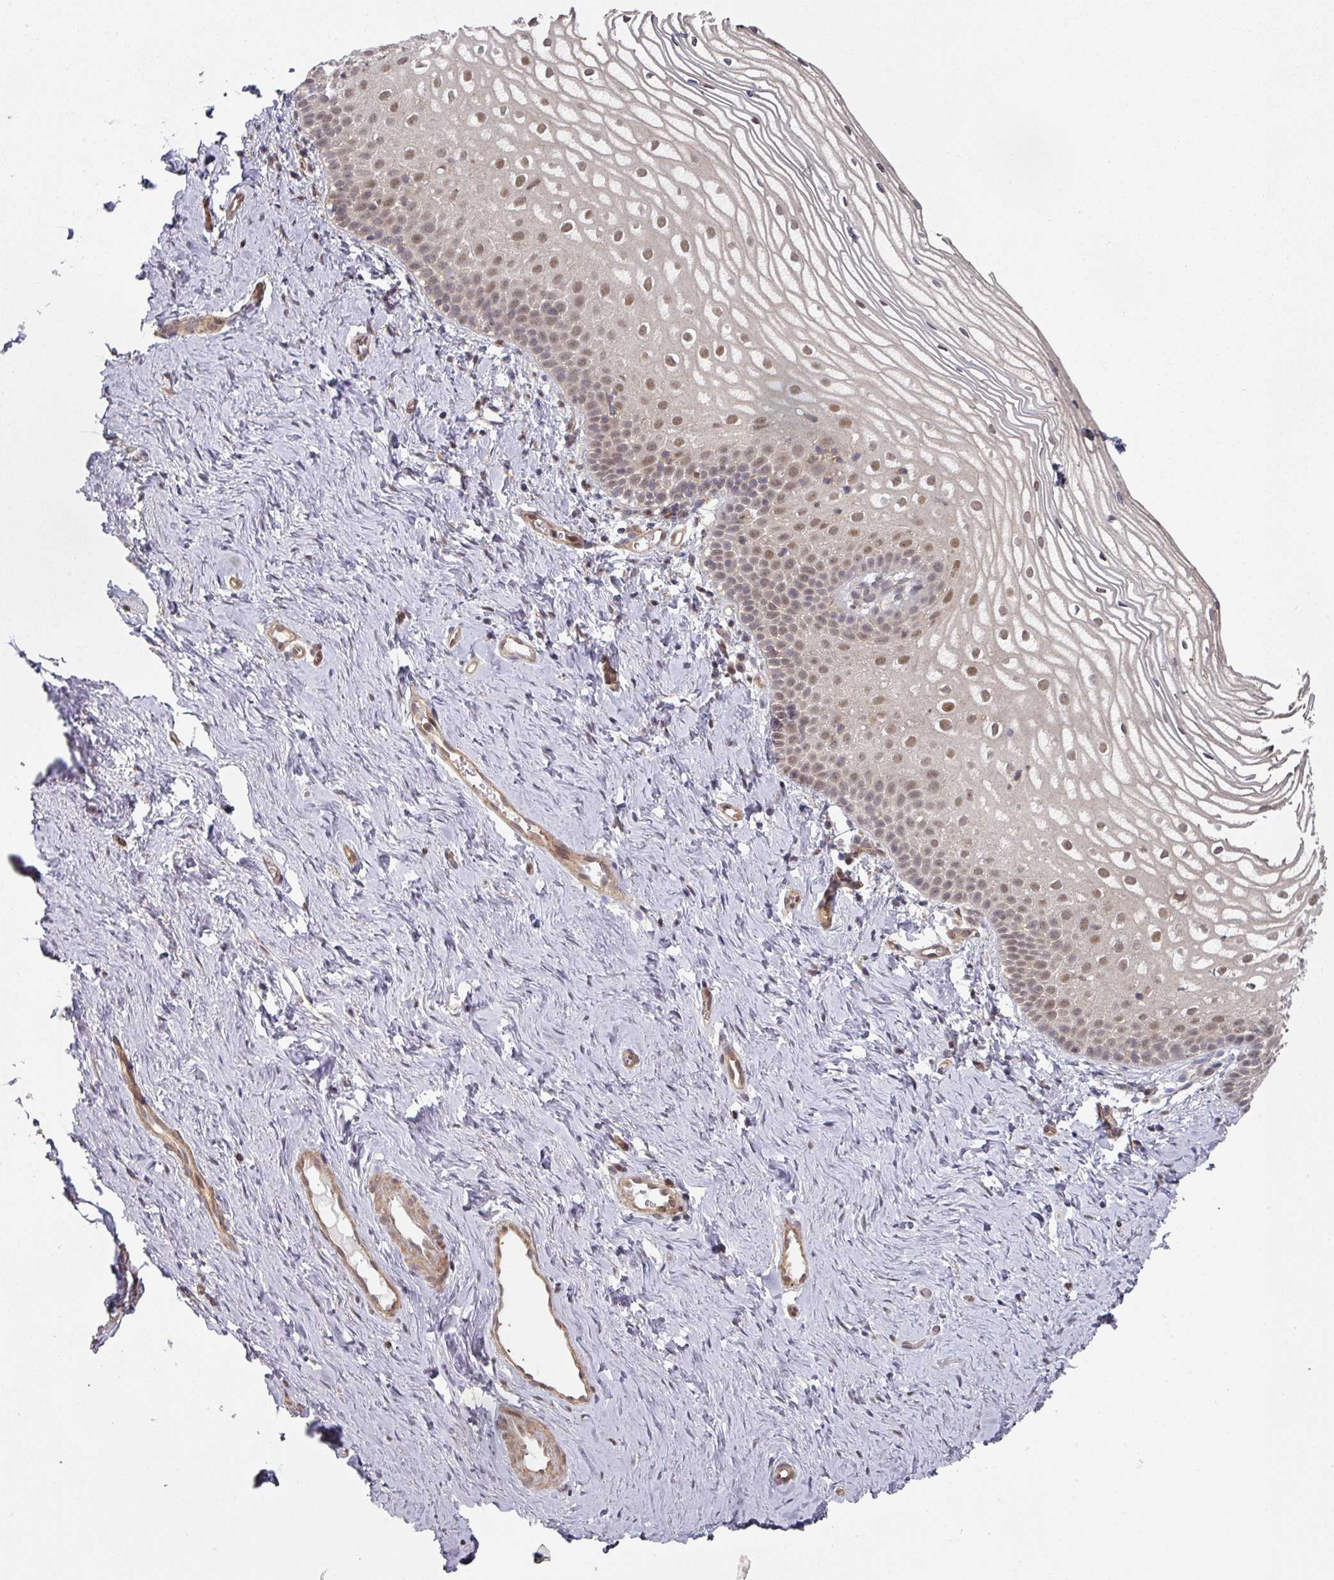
{"staining": {"intensity": "moderate", "quantity": "25%-75%", "location": "cytoplasmic/membranous,nuclear"}, "tissue": "vagina", "cell_type": "Squamous epithelial cells", "image_type": "normal", "snomed": [{"axis": "morphology", "description": "Normal tissue, NOS"}, {"axis": "topography", "description": "Vagina"}], "caption": "Immunohistochemistry staining of normal vagina, which reveals medium levels of moderate cytoplasmic/membranous,nuclear expression in approximately 25%-75% of squamous epithelial cells indicating moderate cytoplasmic/membranous,nuclear protein staining. The staining was performed using DAB (brown) for protein detection and nuclei were counterstained in hematoxylin (blue).", "gene": "PSME3IP1", "patient": {"sex": "female", "age": 56}}